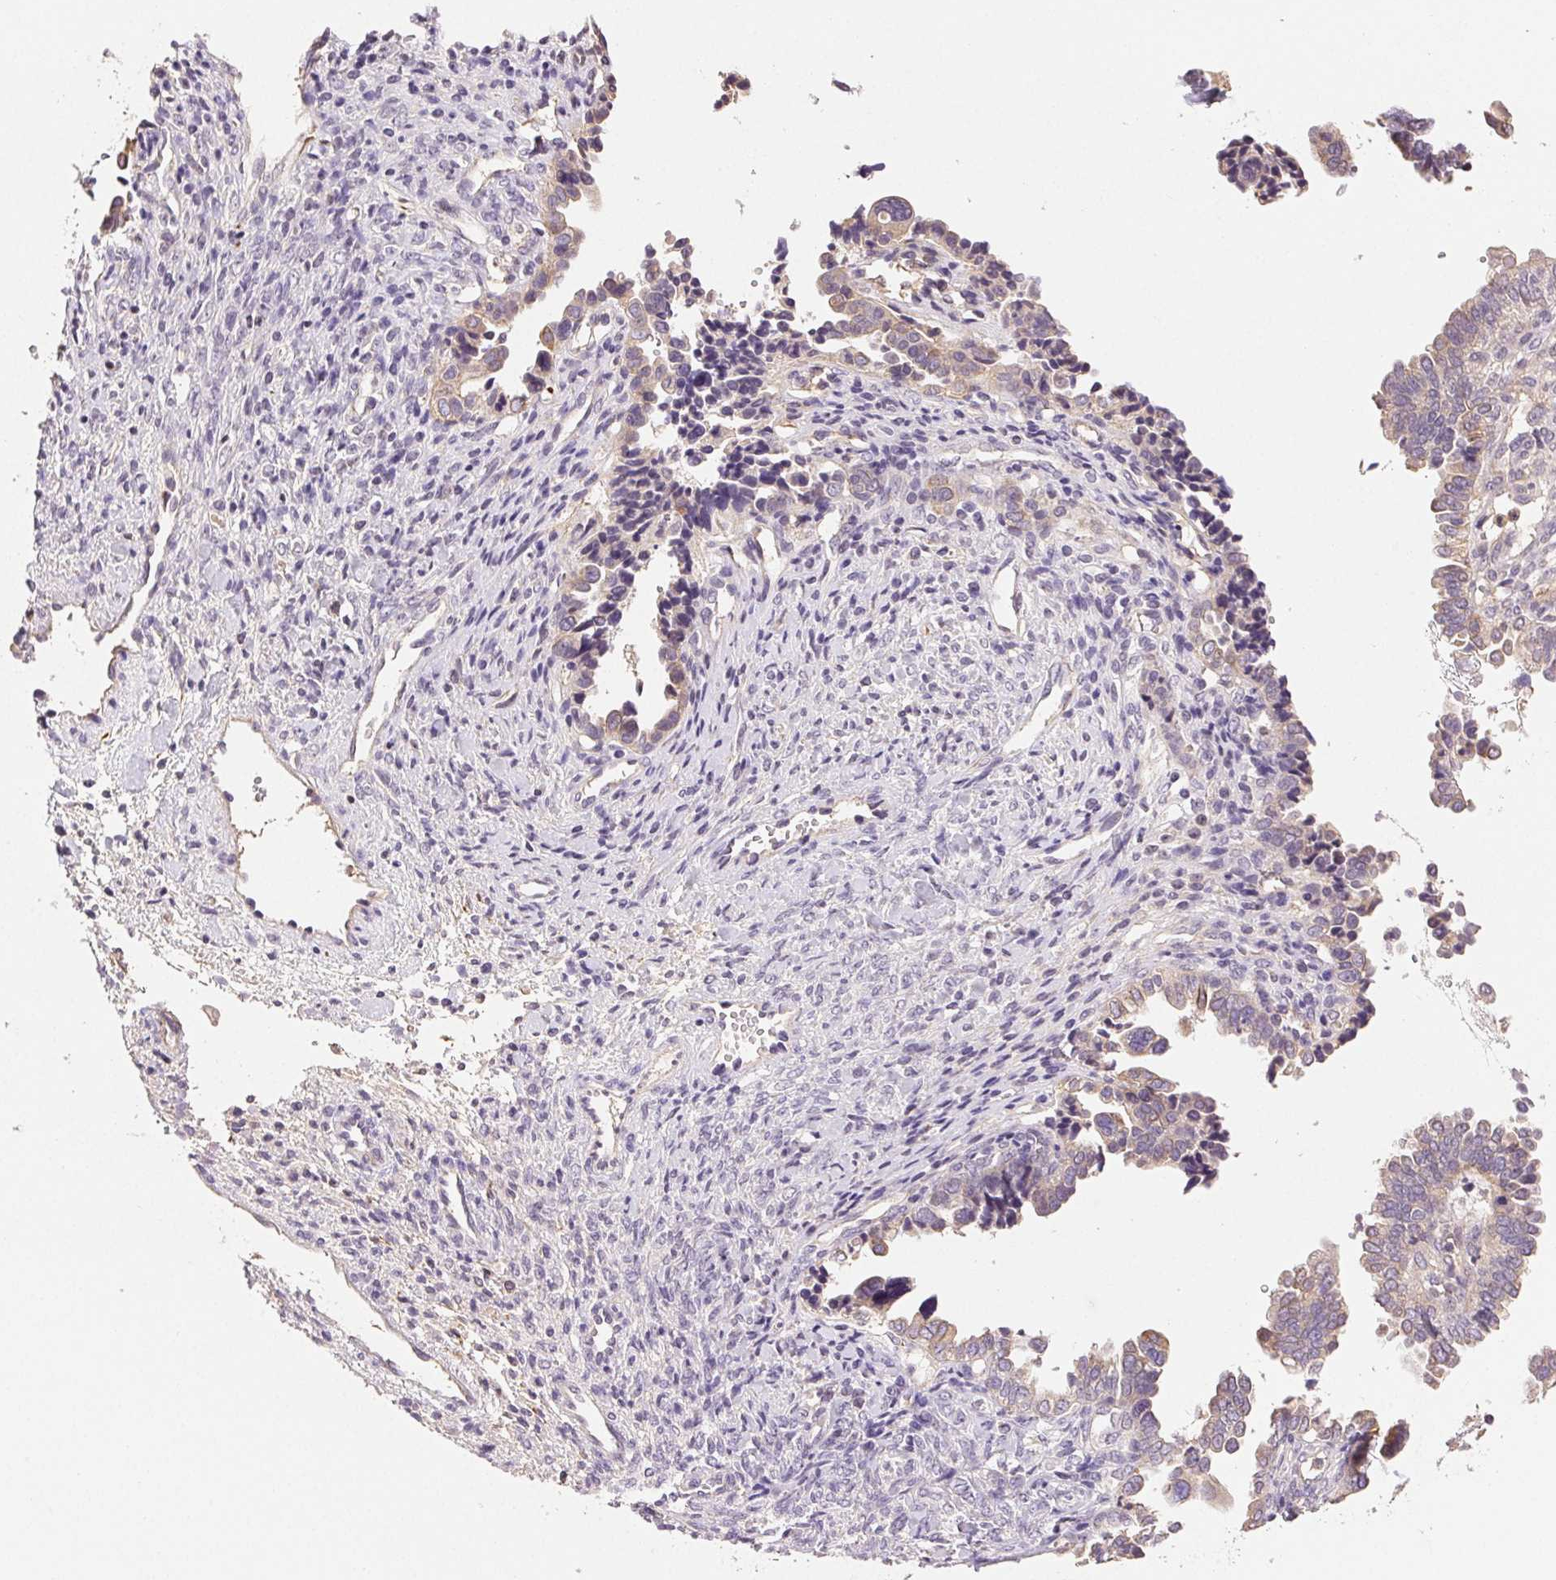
{"staining": {"intensity": "weak", "quantity": "<25%", "location": "cytoplasmic/membranous"}, "tissue": "ovarian cancer", "cell_type": "Tumor cells", "image_type": "cancer", "snomed": [{"axis": "morphology", "description": "Cystadenocarcinoma, serous, NOS"}, {"axis": "topography", "description": "Ovary"}], "caption": "IHC of ovarian serous cystadenocarcinoma reveals no positivity in tumor cells.", "gene": "TMEM253", "patient": {"sex": "female", "age": 51}}